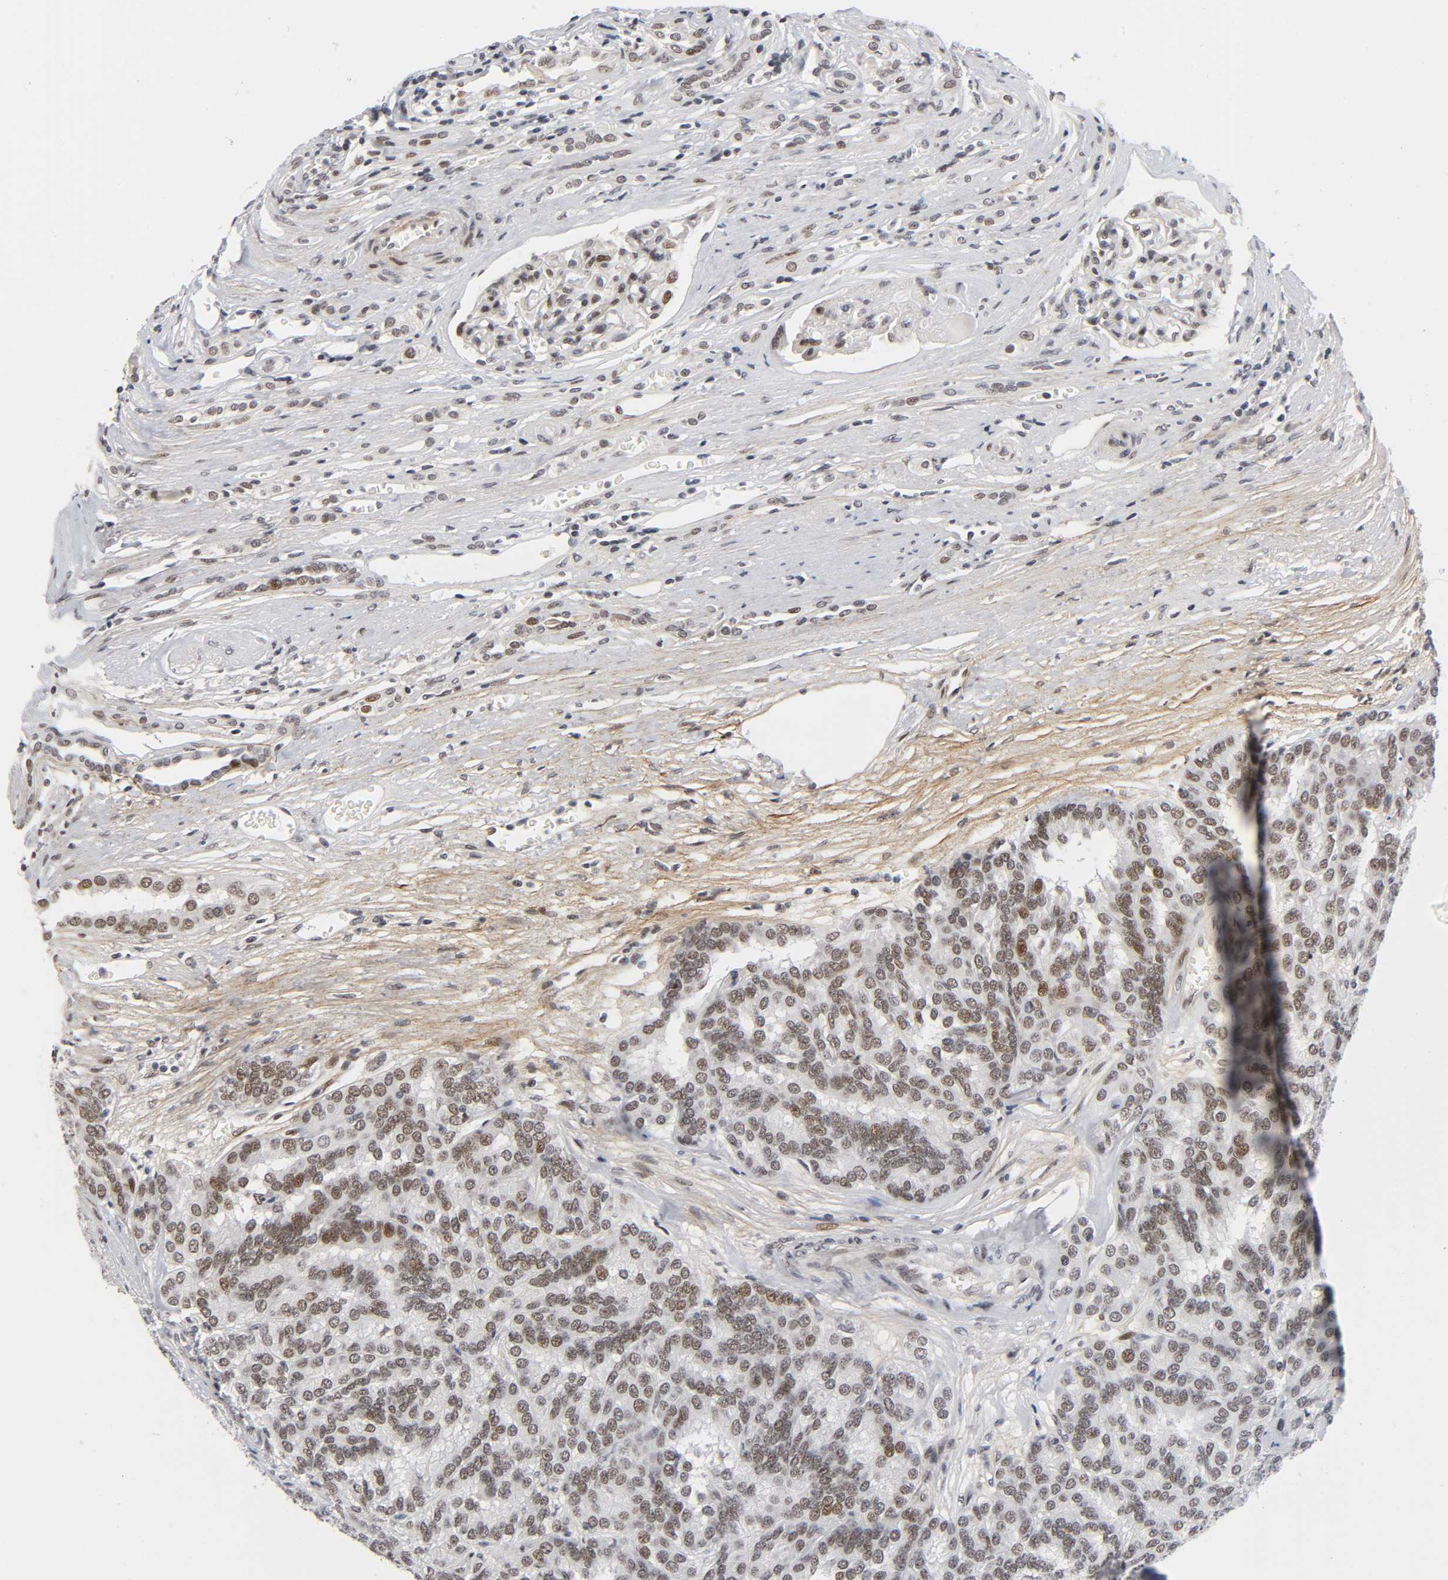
{"staining": {"intensity": "weak", "quantity": ">75%", "location": "nuclear"}, "tissue": "renal cancer", "cell_type": "Tumor cells", "image_type": "cancer", "snomed": [{"axis": "morphology", "description": "Adenocarcinoma, NOS"}, {"axis": "topography", "description": "Kidney"}], "caption": "A photomicrograph of renal adenocarcinoma stained for a protein shows weak nuclear brown staining in tumor cells.", "gene": "DIDO1", "patient": {"sex": "male", "age": 46}}